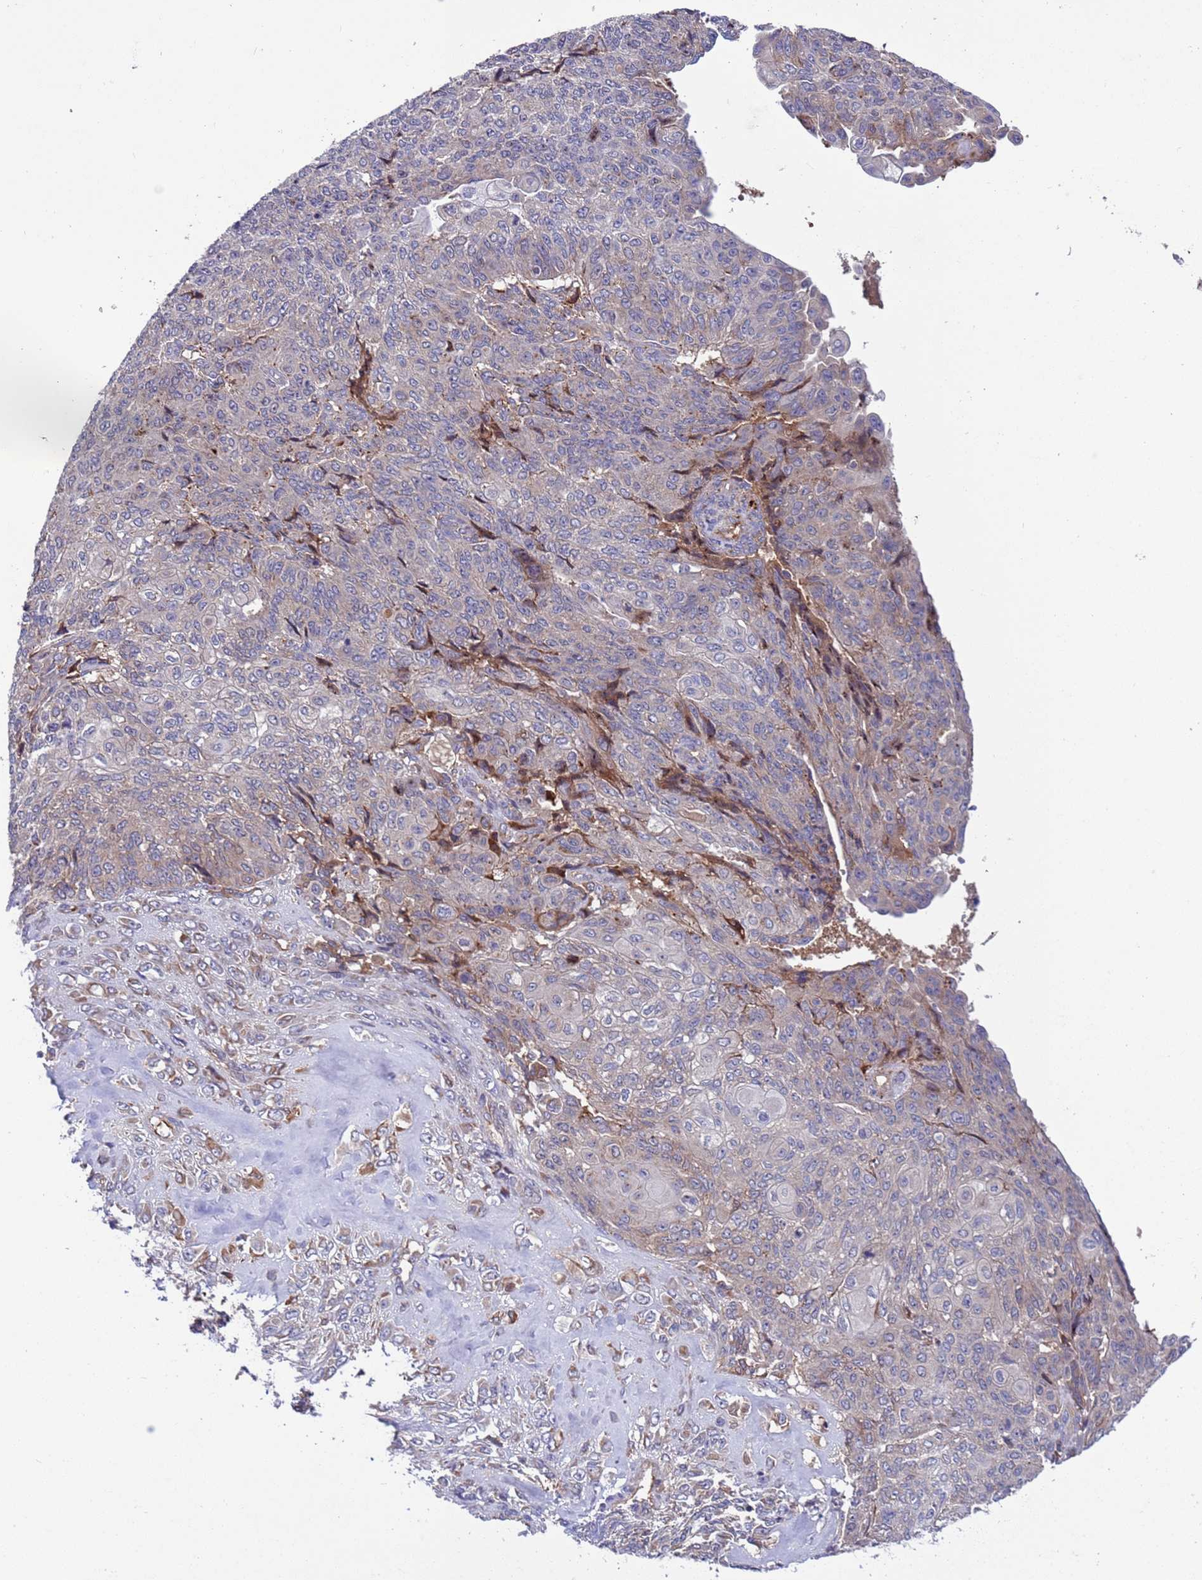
{"staining": {"intensity": "weak", "quantity": "<25%", "location": "cytoplasmic/membranous"}, "tissue": "endometrial cancer", "cell_type": "Tumor cells", "image_type": "cancer", "snomed": [{"axis": "morphology", "description": "Adenocarcinoma, NOS"}, {"axis": "topography", "description": "Endometrium"}], "caption": "Immunohistochemistry (IHC) image of human adenocarcinoma (endometrial) stained for a protein (brown), which reveals no positivity in tumor cells.", "gene": "PARP16", "patient": {"sex": "female", "age": 32}}